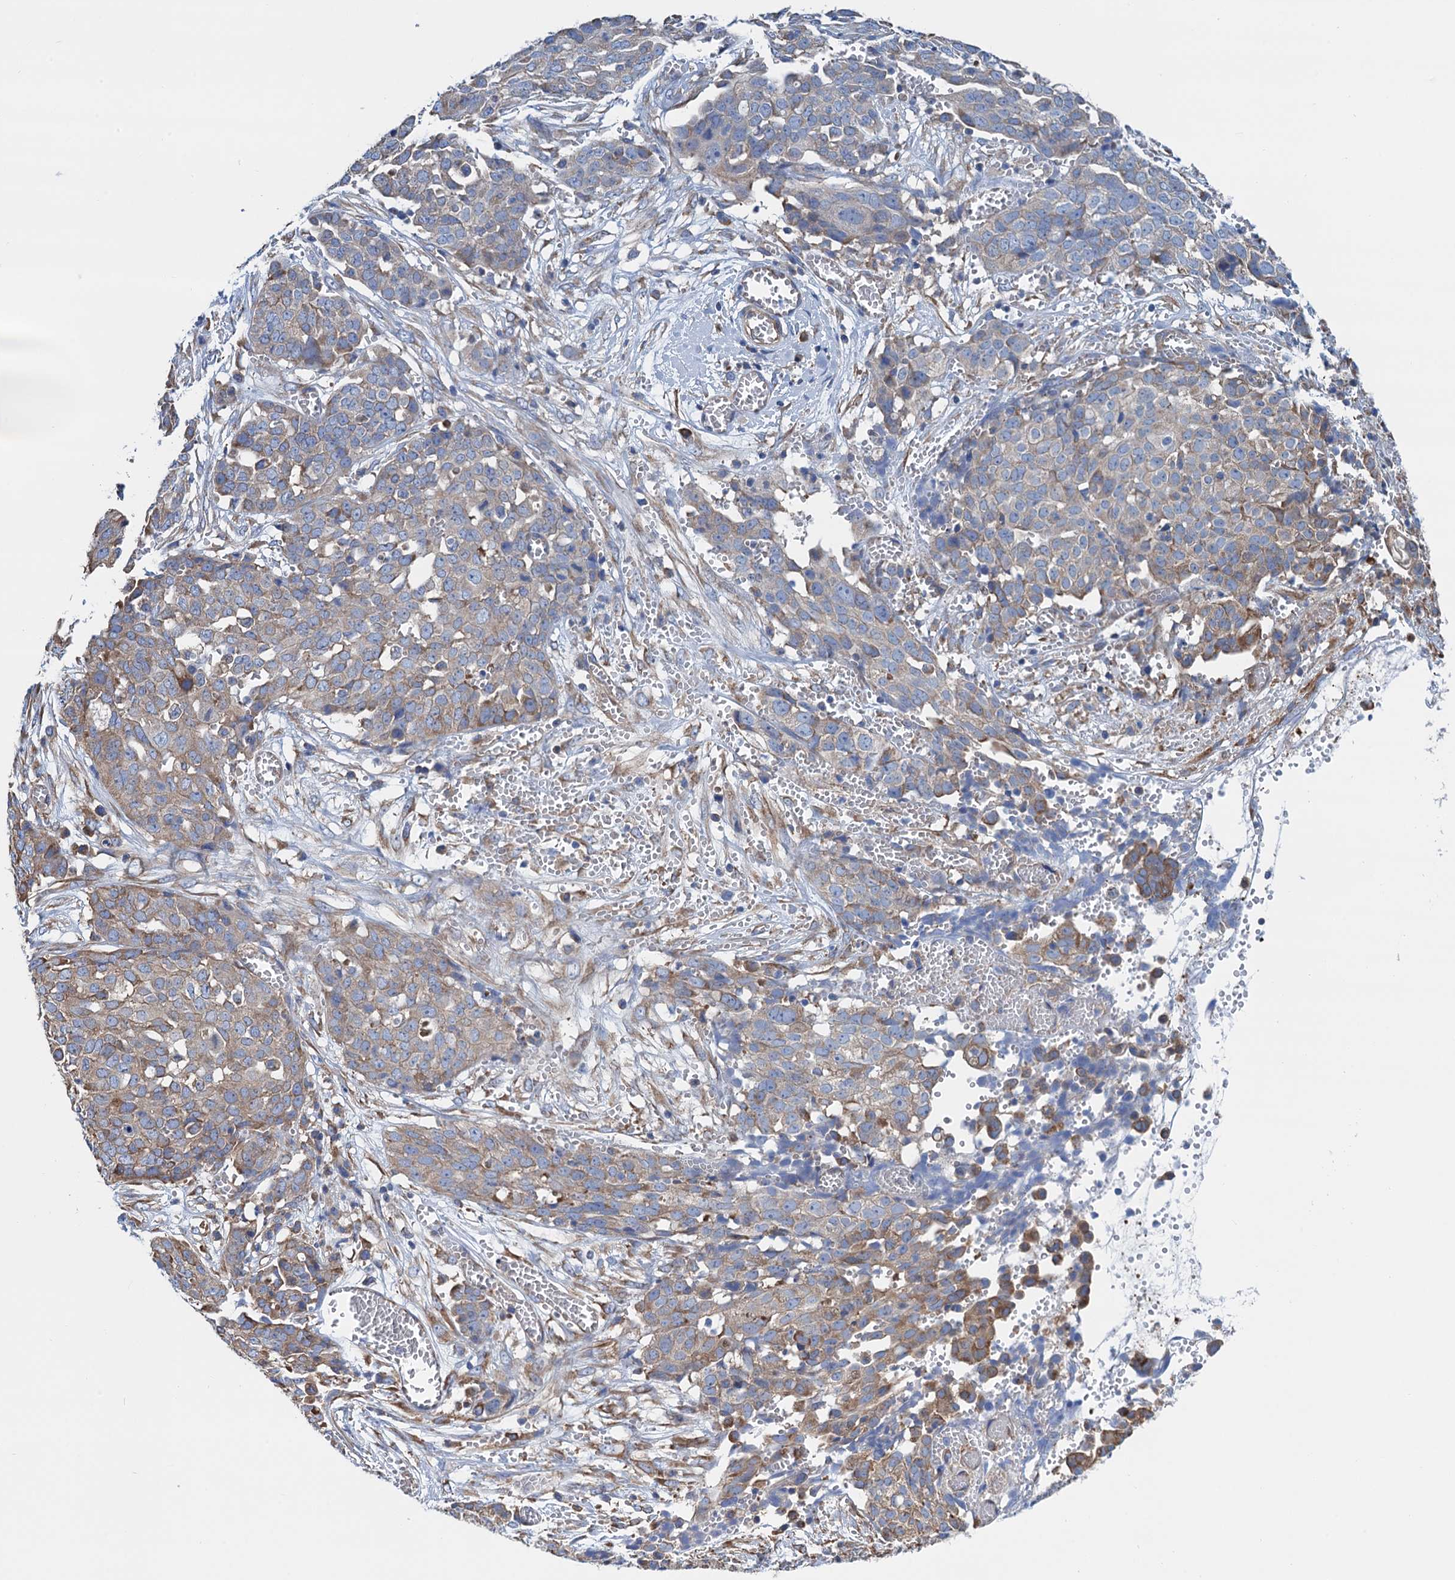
{"staining": {"intensity": "weak", "quantity": "<25%", "location": "cytoplasmic/membranous"}, "tissue": "ovarian cancer", "cell_type": "Tumor cells", "image_type": "cancer", "snomed": [{"axis": "morphology", "description": "Cystadenocarcinoma, serous, NOS"}, {"axis": "topography", "description": "Soft tissue"}, {"axis": "topography", "description": "Ovary"}], "caption": "An immunohistochemistry photomicrograph of ovarian cancer (serous cystadenocarcinoma) is shown. There is no staining in tumor cells of ovarian cancer (serous cystadenocarcinoma).", "gene": "SLC12A7", "patient": {"sex": "female", "age": 57}}